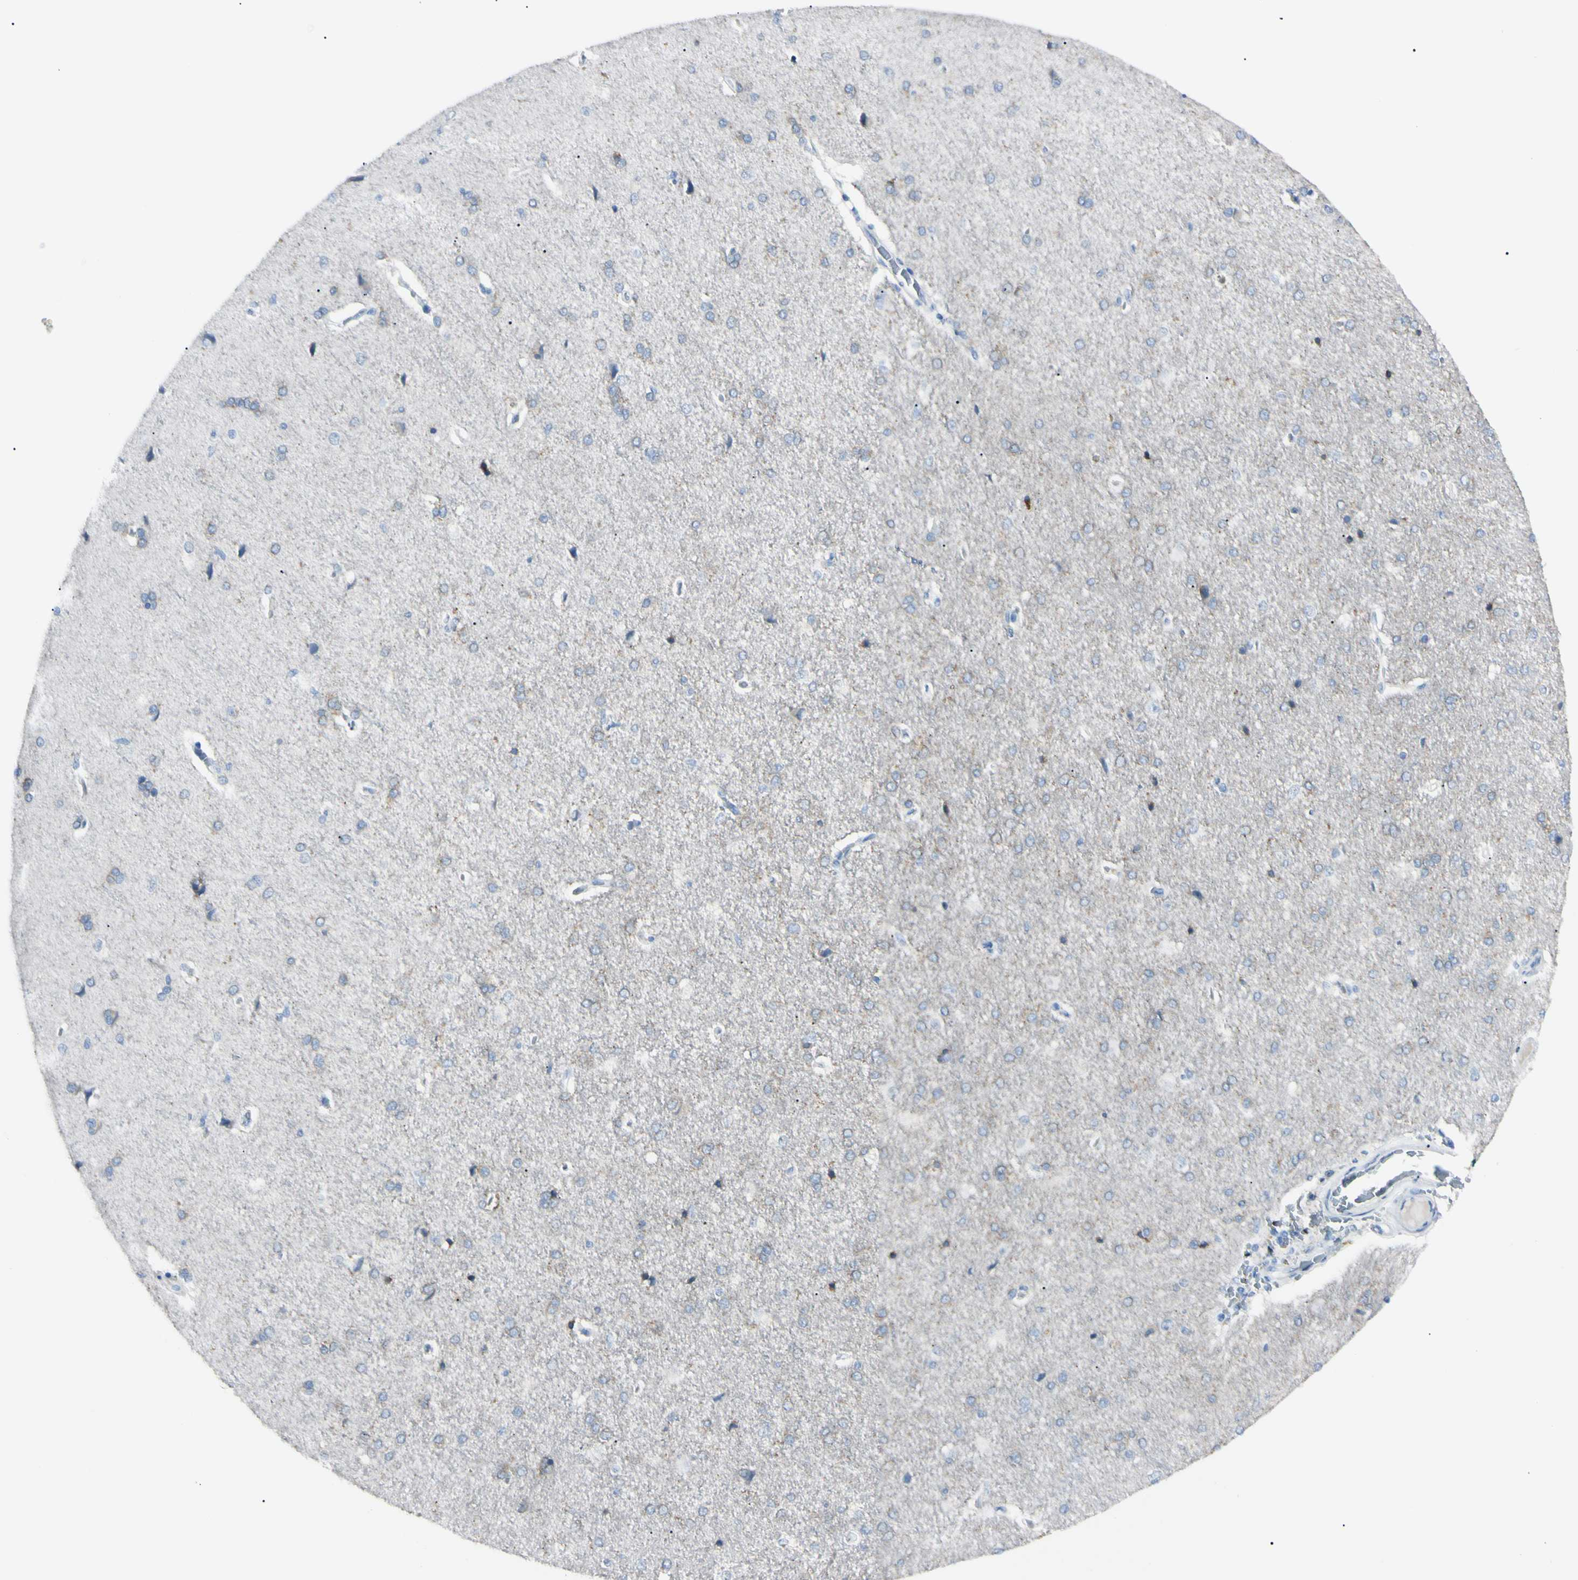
{"staining": {"intensity": "negative", "quantity": "none", "location": "none"}, "tissue": "cerebral cortex", "cell_type": "Endothelial cells", "image_type": "normal", "snomed": [{"axis": "morphology", "description": "Normal tissue, NOS"}, {"axis": "topography", "description": "Cerebral cortex"}], "caption": "DAB immunohistochemical staining of normal cerebral cortex reveals no significant expression in endothelial cells.", "gene": "FOLH1", "patient": {"sex": "male", "age": 62}}